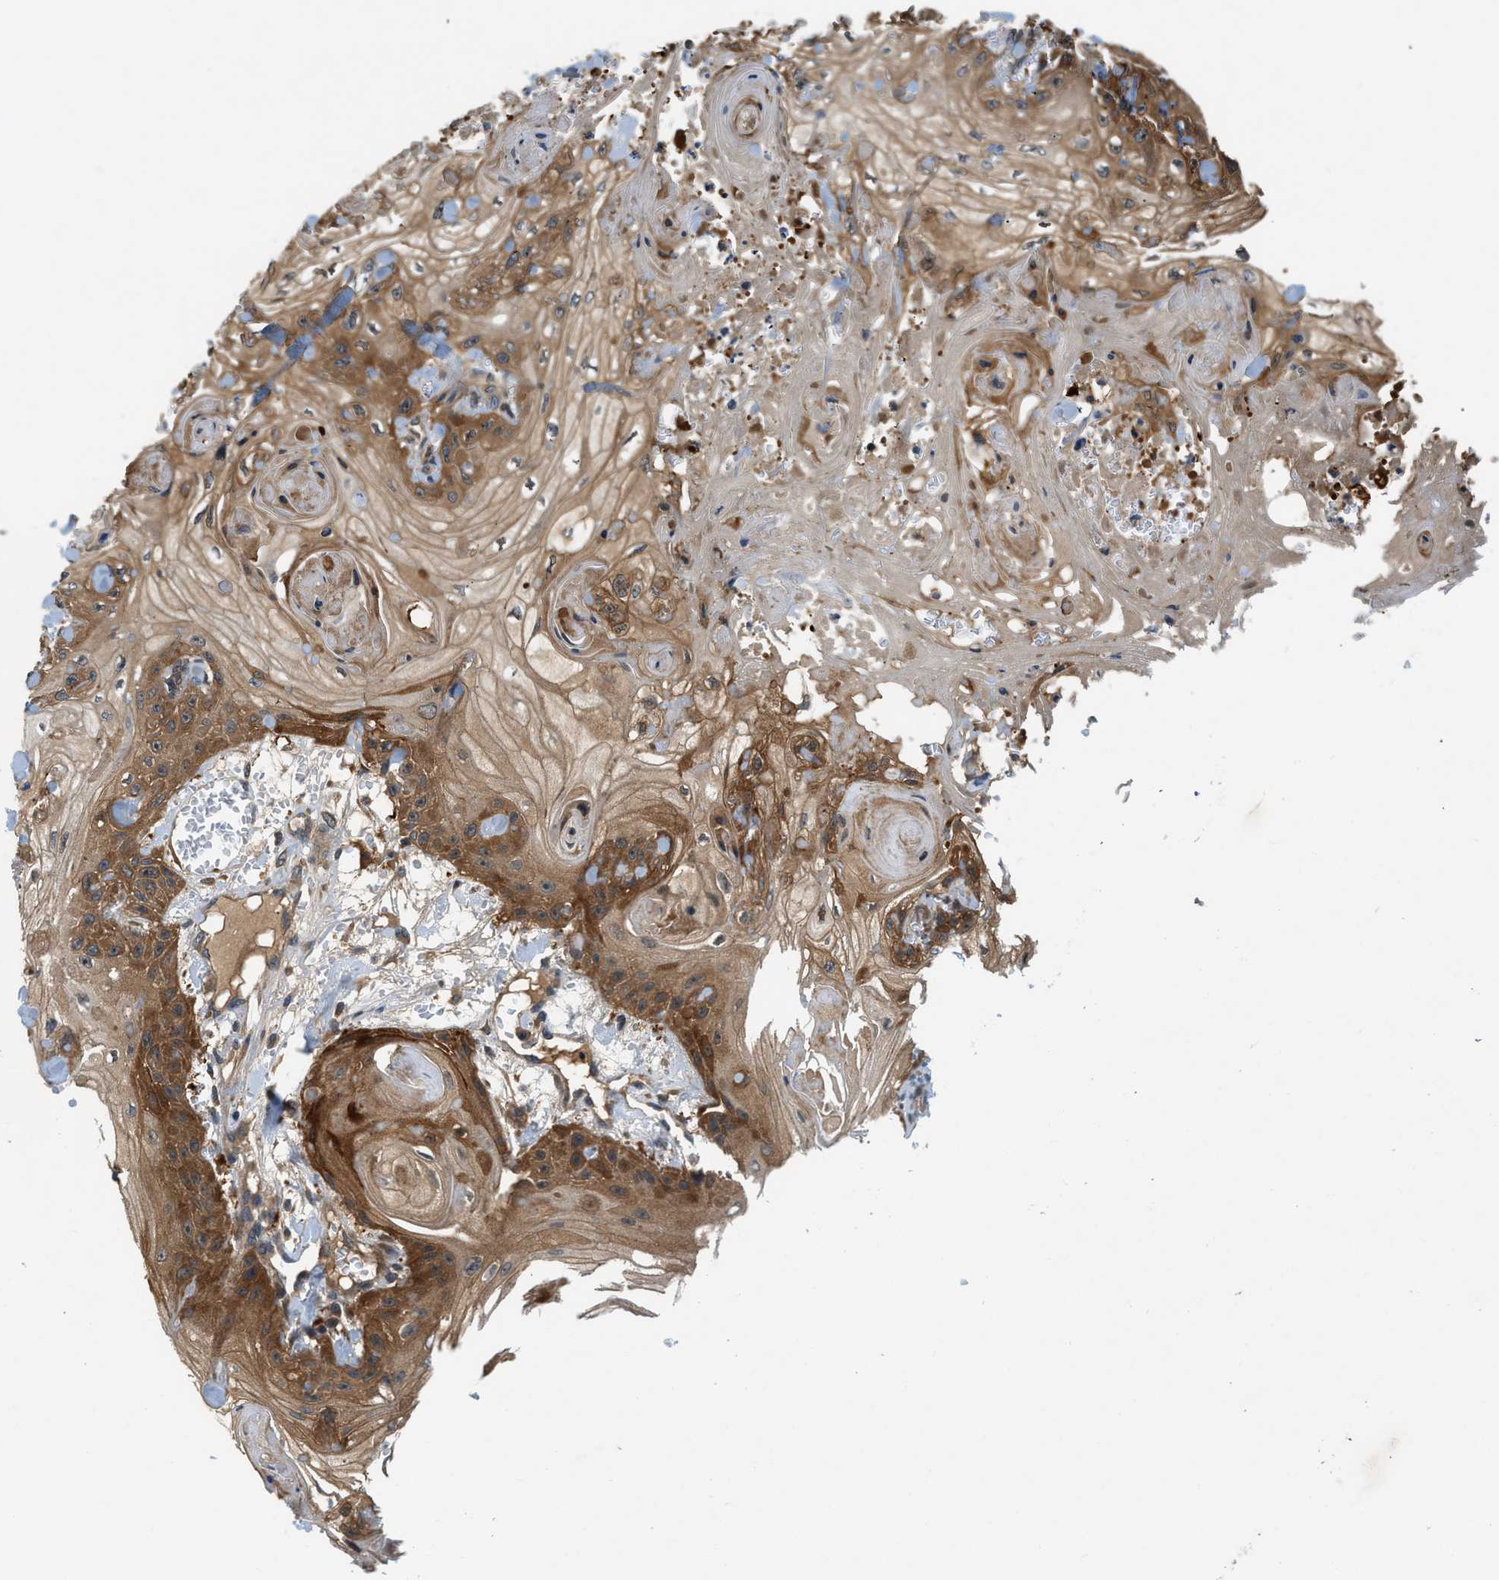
{"staining": {"intensity": "moderate", "quantity": ">75%", "location": "cytoplasmic/membranous"}, "tissue": "skin cancer", "cell_type": "Tumor cells", "image_type": "cancer", "snomed": [{"axis": "morphology", "description": "Squamous cell carcinoma, NOS"}, {"axis": "topography", "description": "Skin"}], "caption": "Immunohistochemical staining of human skin cancer (squamous cell carcinoma) demonstrates medium levels of moderate cytoplasmic/membranous staining in about >75% of tumor cells.", "gene": "GPR31", "patient": {"sex": "male", "age": 74}}